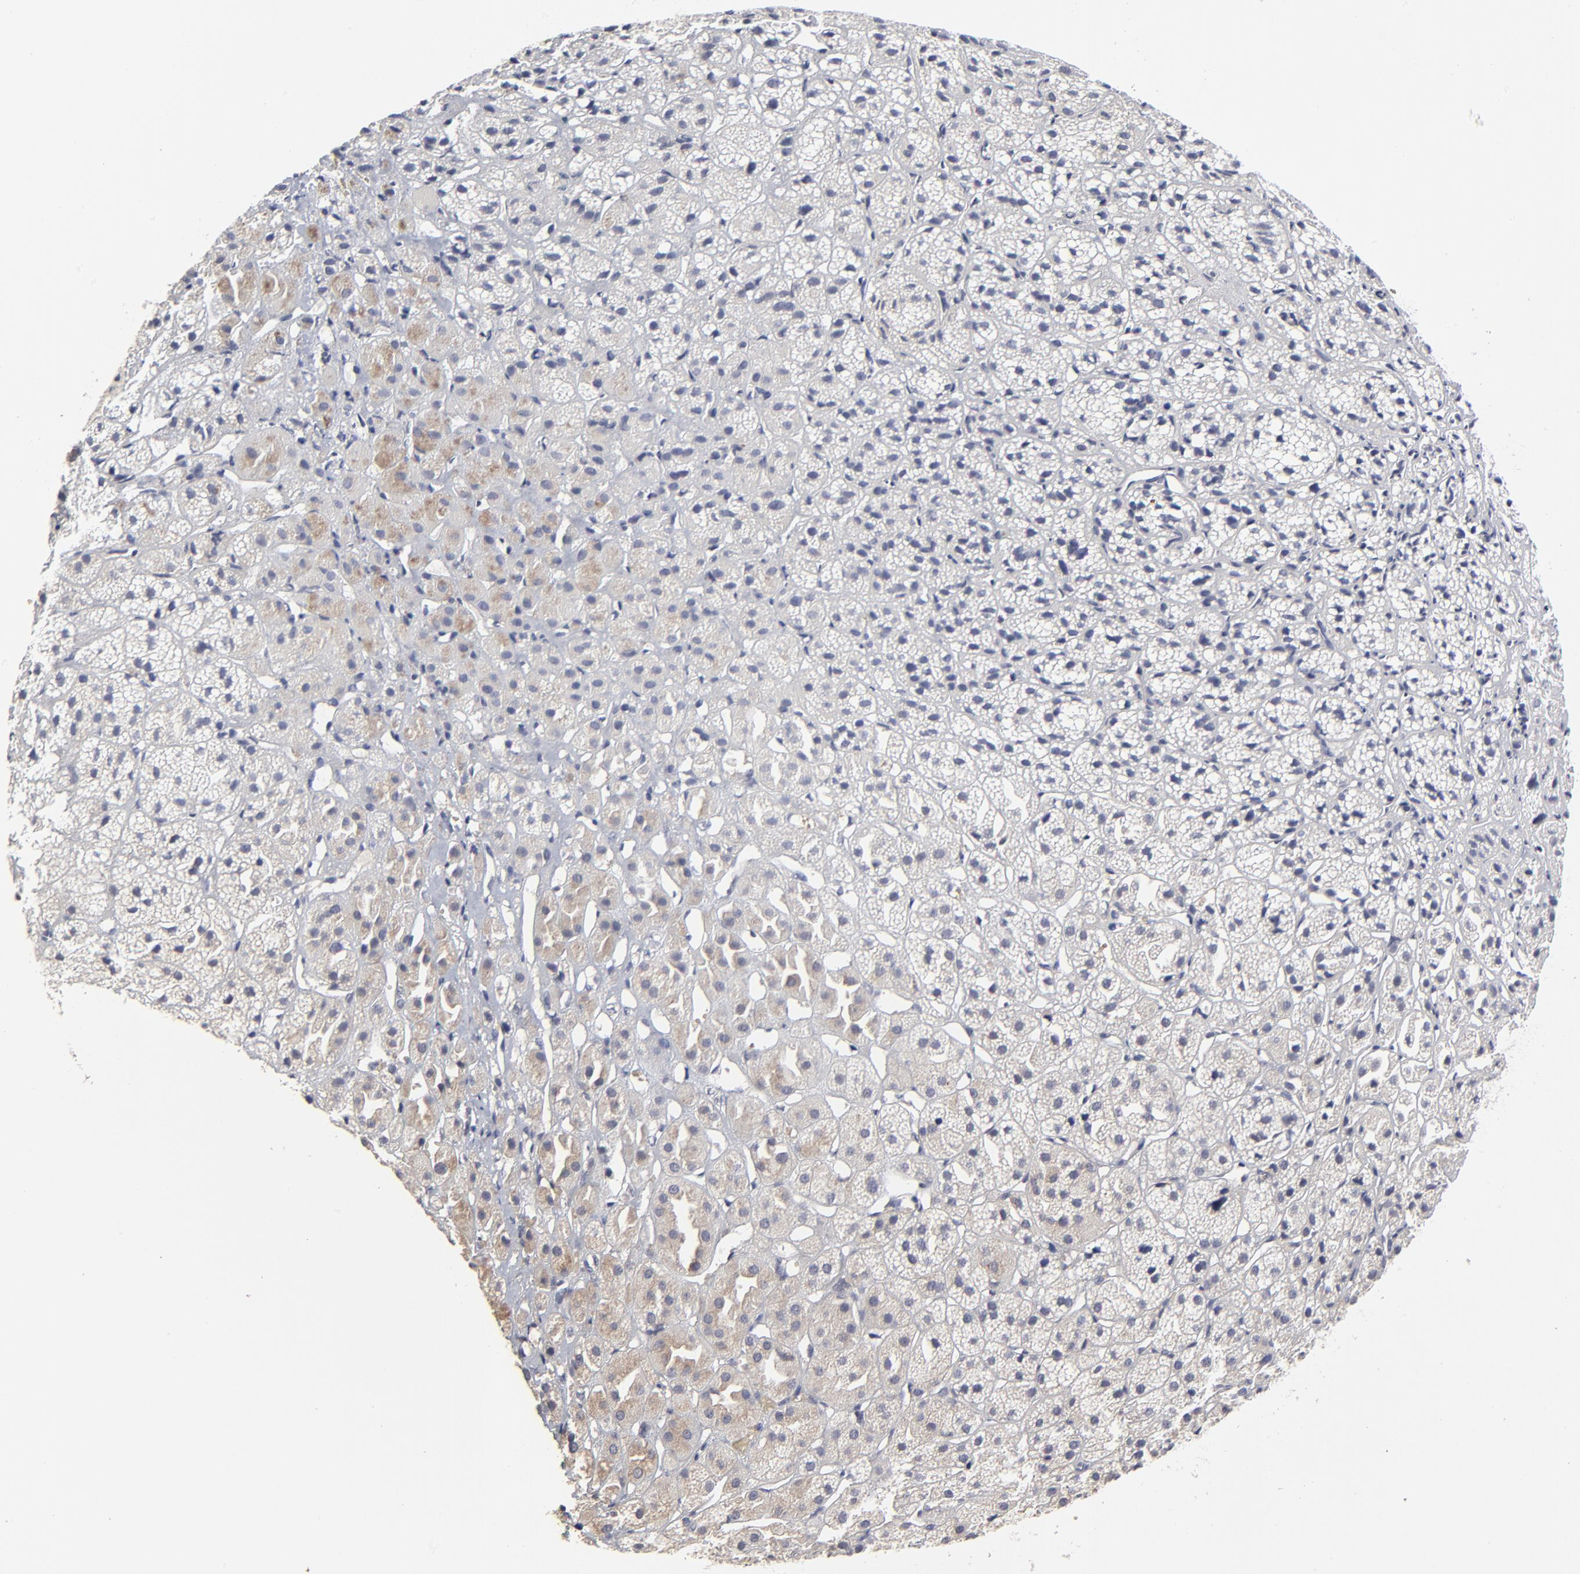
{"staining": {"intensity": "weak", "quantity": ">75%", "location": "cytoplasmic/membranous"}, "tissue": "adrenal gland", "cell_type": "Glandular cells", "image_type": "normal", "snomed": [{"axis": "morphology", "description": "Normal tissue, NOS"}, {"axis": "topography", "description": "Adrenal gland"}], "caption": "This histopathology image shows immunohistochemistry (IHC) staining of unremarkable human adrenal gland, with low weak cytoplasmic/membranous staining in about >75% of glandular cells.", "gene": "FRMD8", "patient": {"sex": "female", "age": 71}}